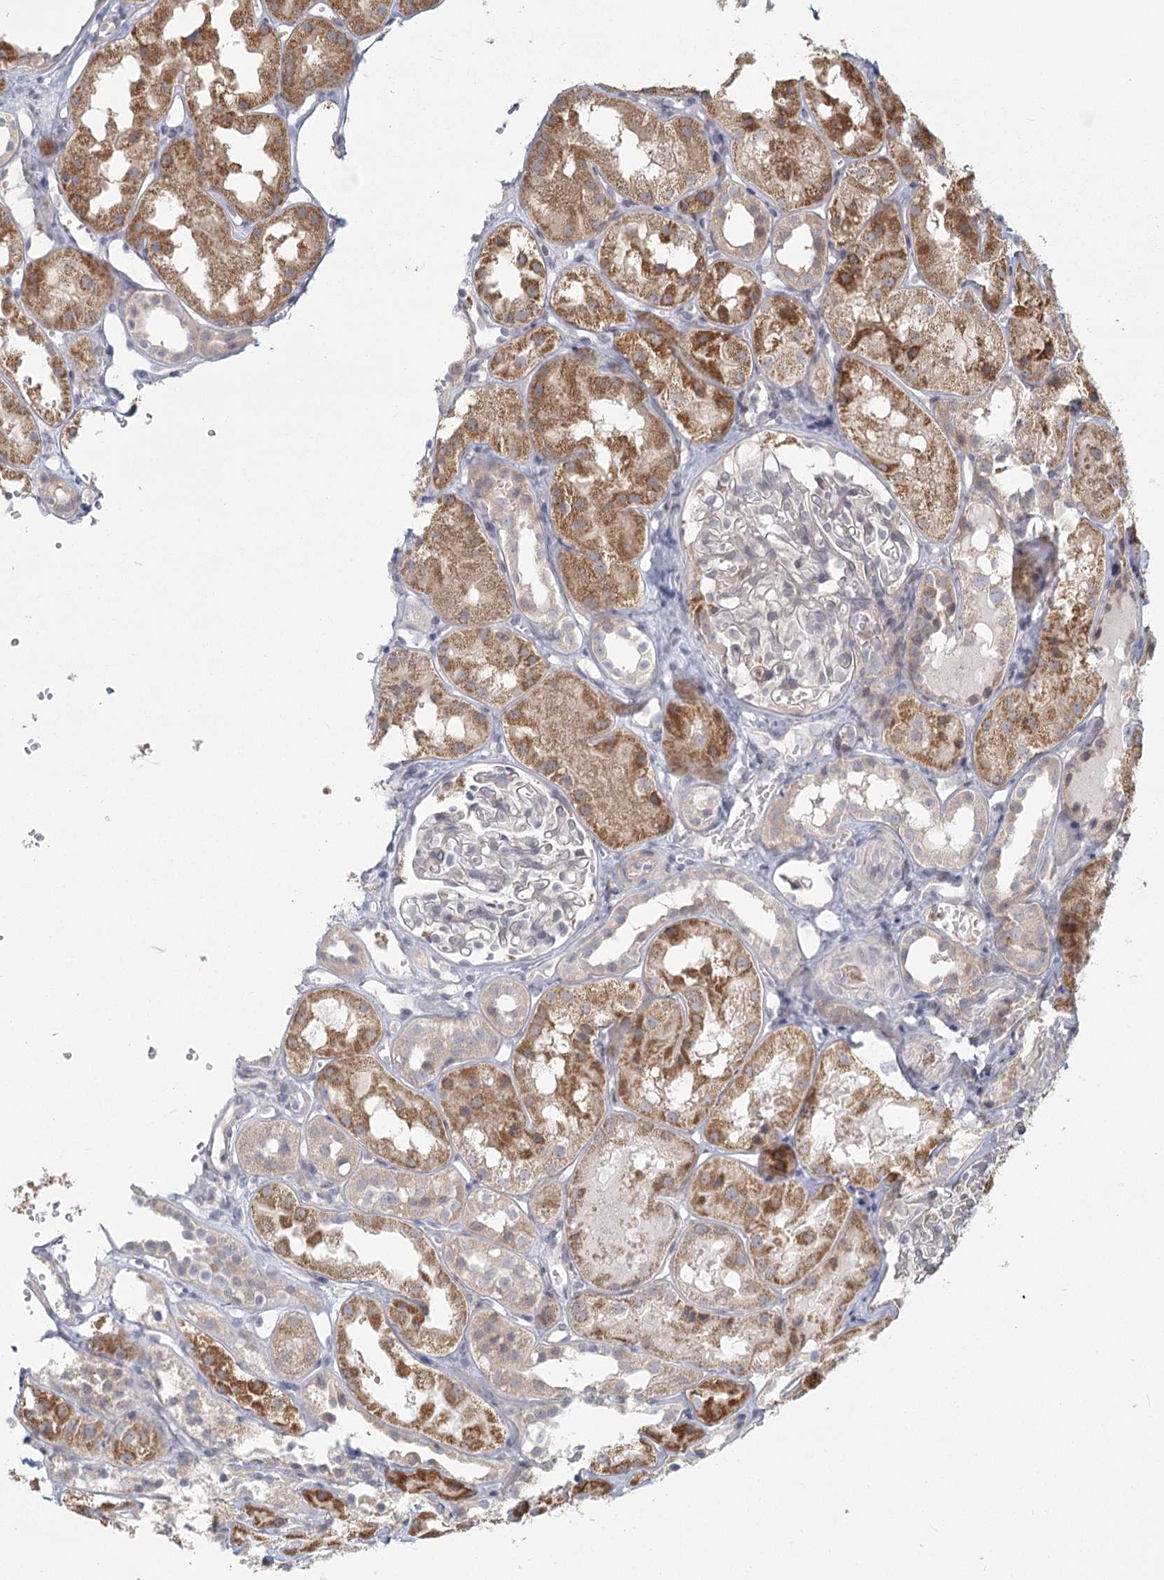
{"staining": {"intensity": "negative", "quantity": "none", "location": "none"}, "tissue": "kidney", "cell_type": "Cells in glomeruli", "image_type": "normal", "snomed": [{"axis": "morphology", "description": "Normal tissue, NOS"}, {"axis": "topography", "description": "Kidney"}], "caption": "A high-resolution photomicrograph shows immunohistochemistry (IHC) staining of unremarkable kidney, which reveals no significant expression in cells in glomeruli.", "gene": "LACTB", "patient": {"sex": "male", "age": 16}}